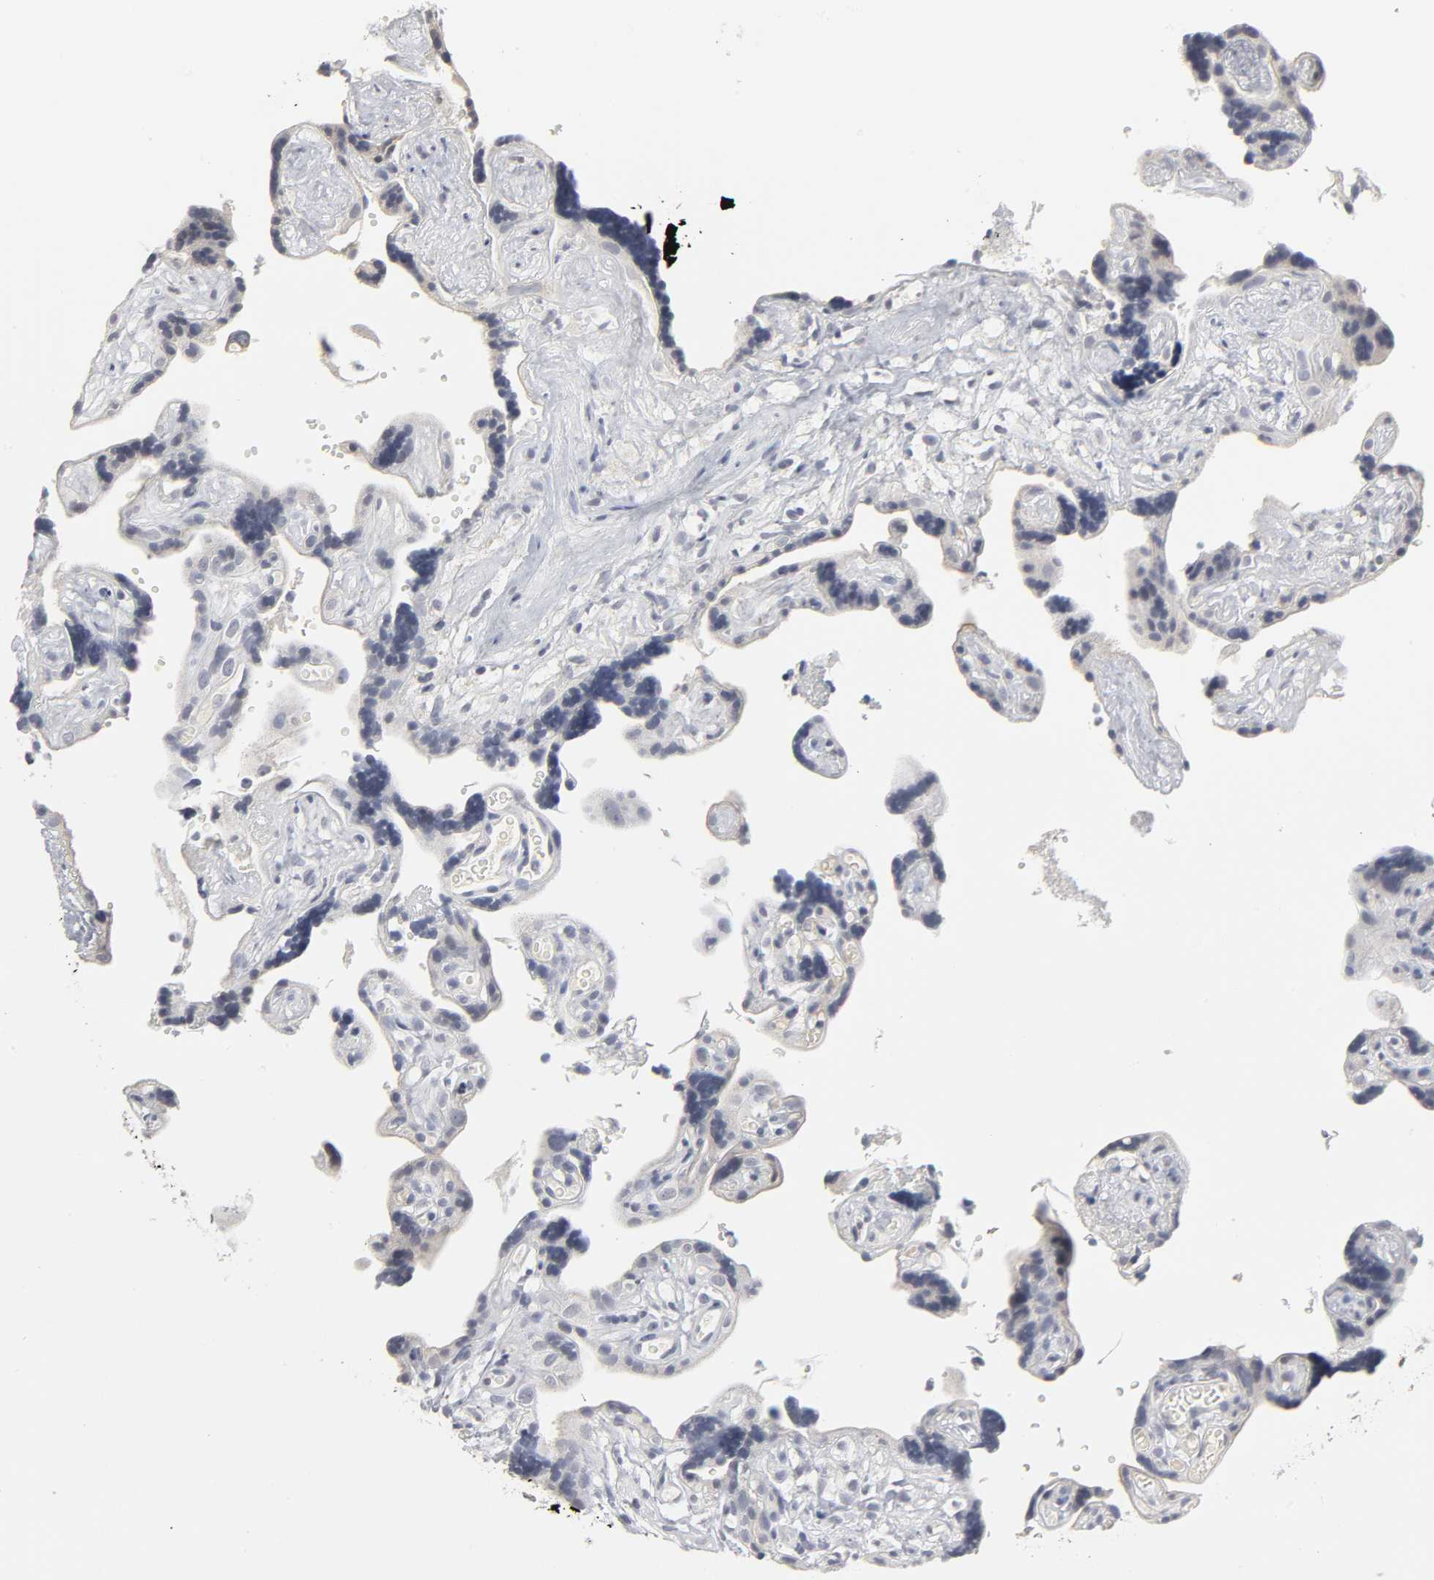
{"staining": {"intensity": "negative", "quantity": "none", "location": "none"}, "tissue": "placenta", "cell_type": "Trophoblastic cells", "image_type": "normal", "snomed": [{"axis": "morphology", "description": "Normal tissue, NOS"}, {"axis": "topography", "description": "Placenta"}], "caption": "This is a image of IHC staining of unremarkable placenta, which shows no expression in trophoblastic cells. The staining is performed using DAB (3,3'-diaminobenzidine) brown chromogen with nuclei counter-stained in using hematoxylin.", "gene": "TCAP", "patient": {"sex": "female", "age": 30}}